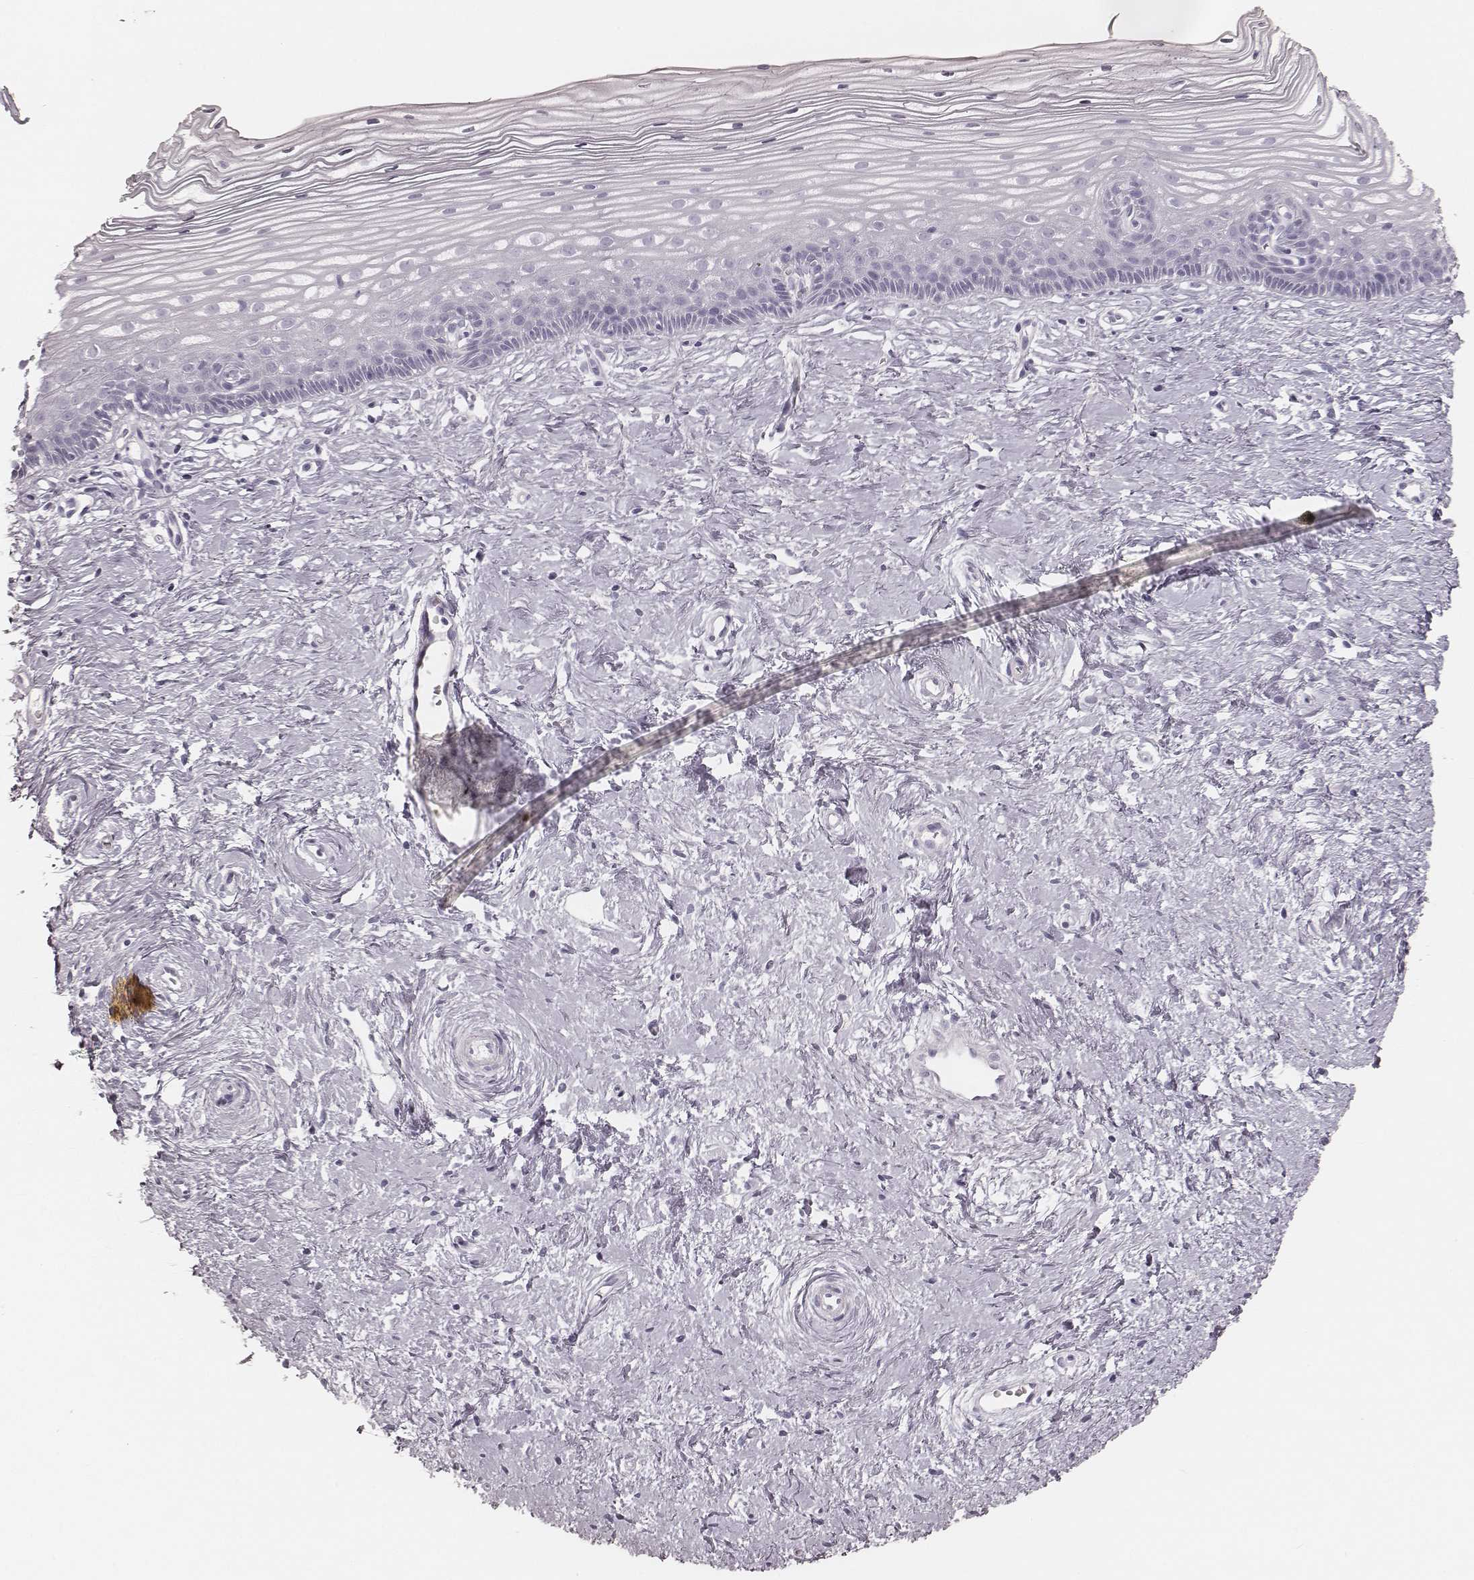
{"staining": {"intensity": "negative", "quantity": "none", "location": "none"}, "tissue": "cervix", "cell_type": "Glandular cells", "image_type": "normal", "snomed": [{"axis": "morphology", "description": "Normal tissue, NOS"}, {"axis": "topography", "description": "Cervix"}], "caption": "Image shows no significant protein positivity in glandular cells of benign cervix.", "gene": "KRT82", "patient": {"sex": "female", "age": 40}}